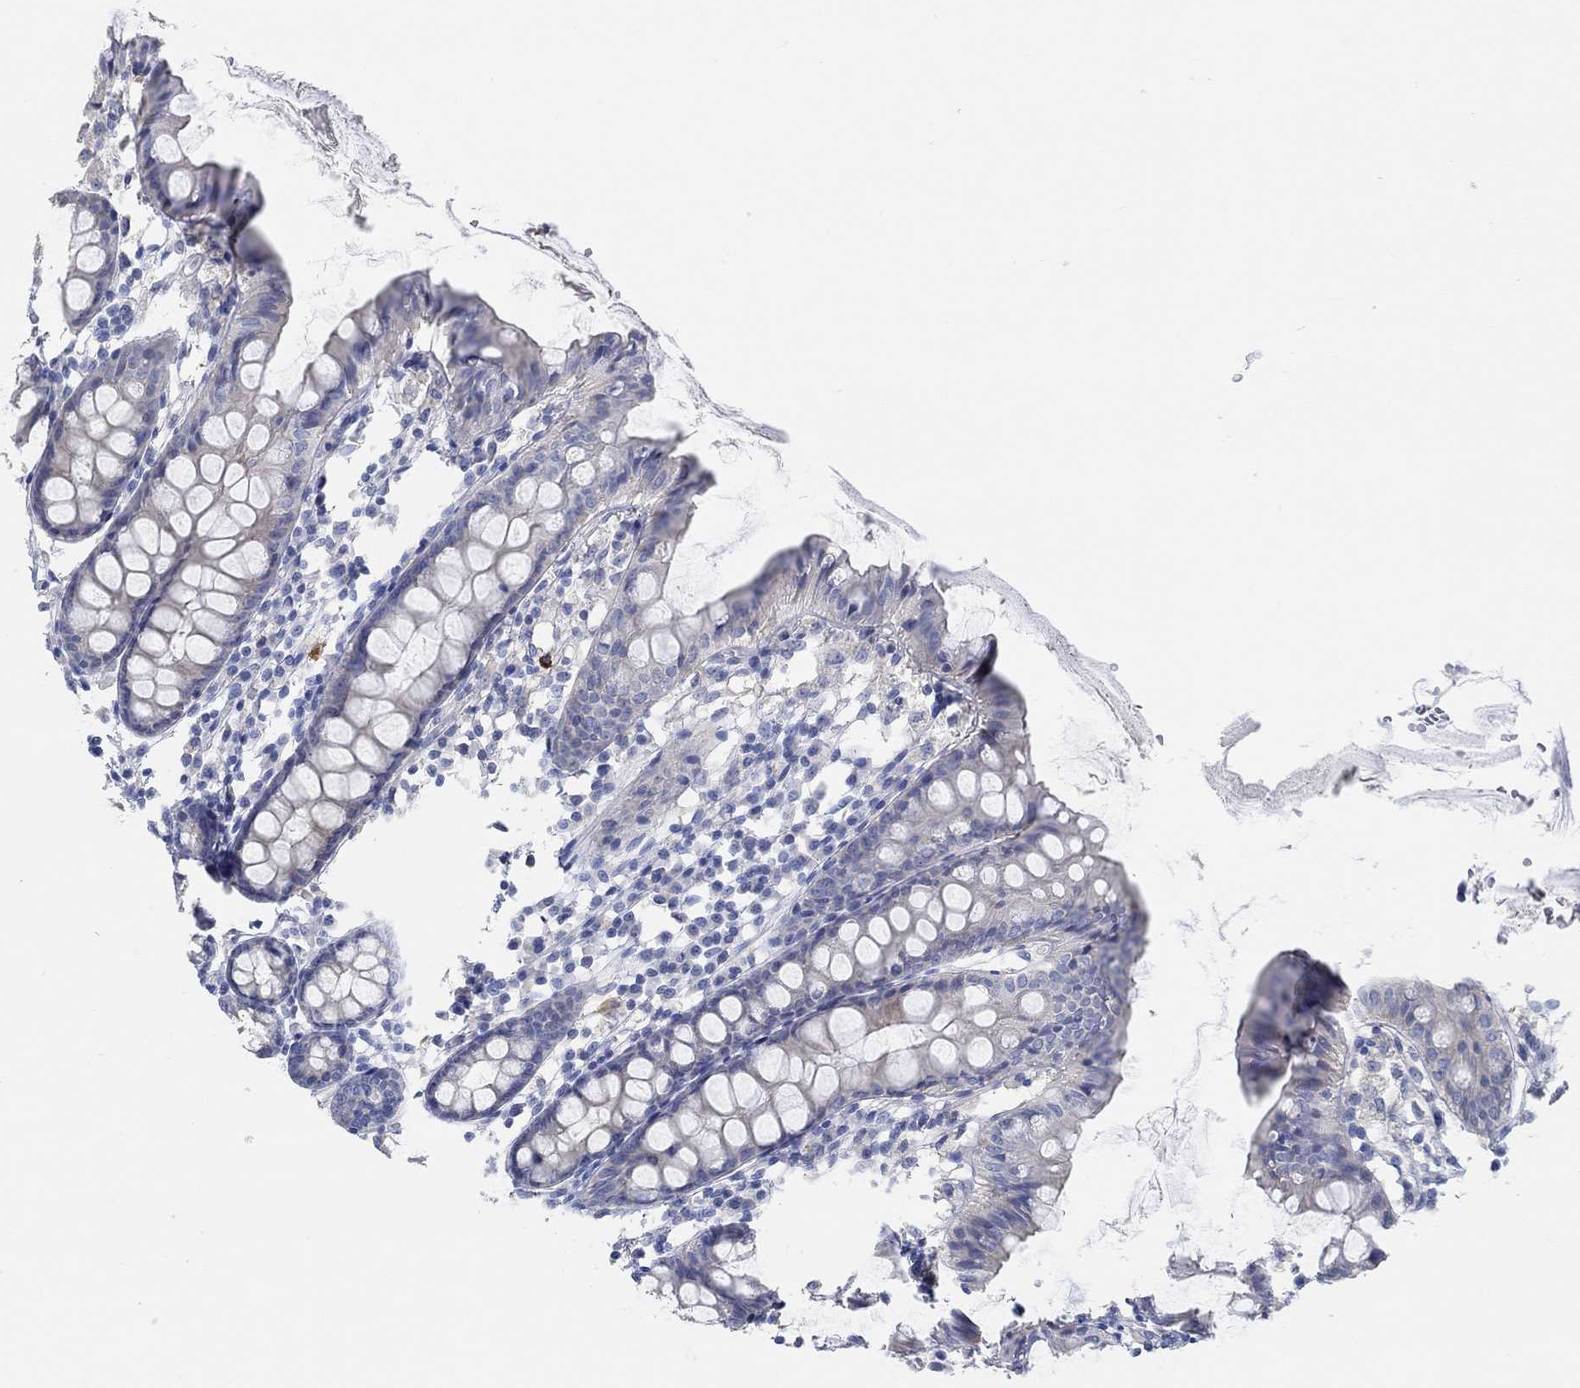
{"staining": {"intensity": "negative", "quantity": "none", "location": "none"}, "tissue": "colon", "cell_type": "Endothelial cells", "image_type": "normal", "snomed": [{"axis": "morphology", "description": "Normal tissue, NOS"}, {"axis": "topography", "description": "Colon"}], "caption": "High magnification brightfield microscopy of unremarkable colon stained with DAB (brown) and counterstained with hematoxylin (blue): endothelial cells show no significant staining.", "gene": "NLRP14", "patient": {"sex": "female", "age": 84}}